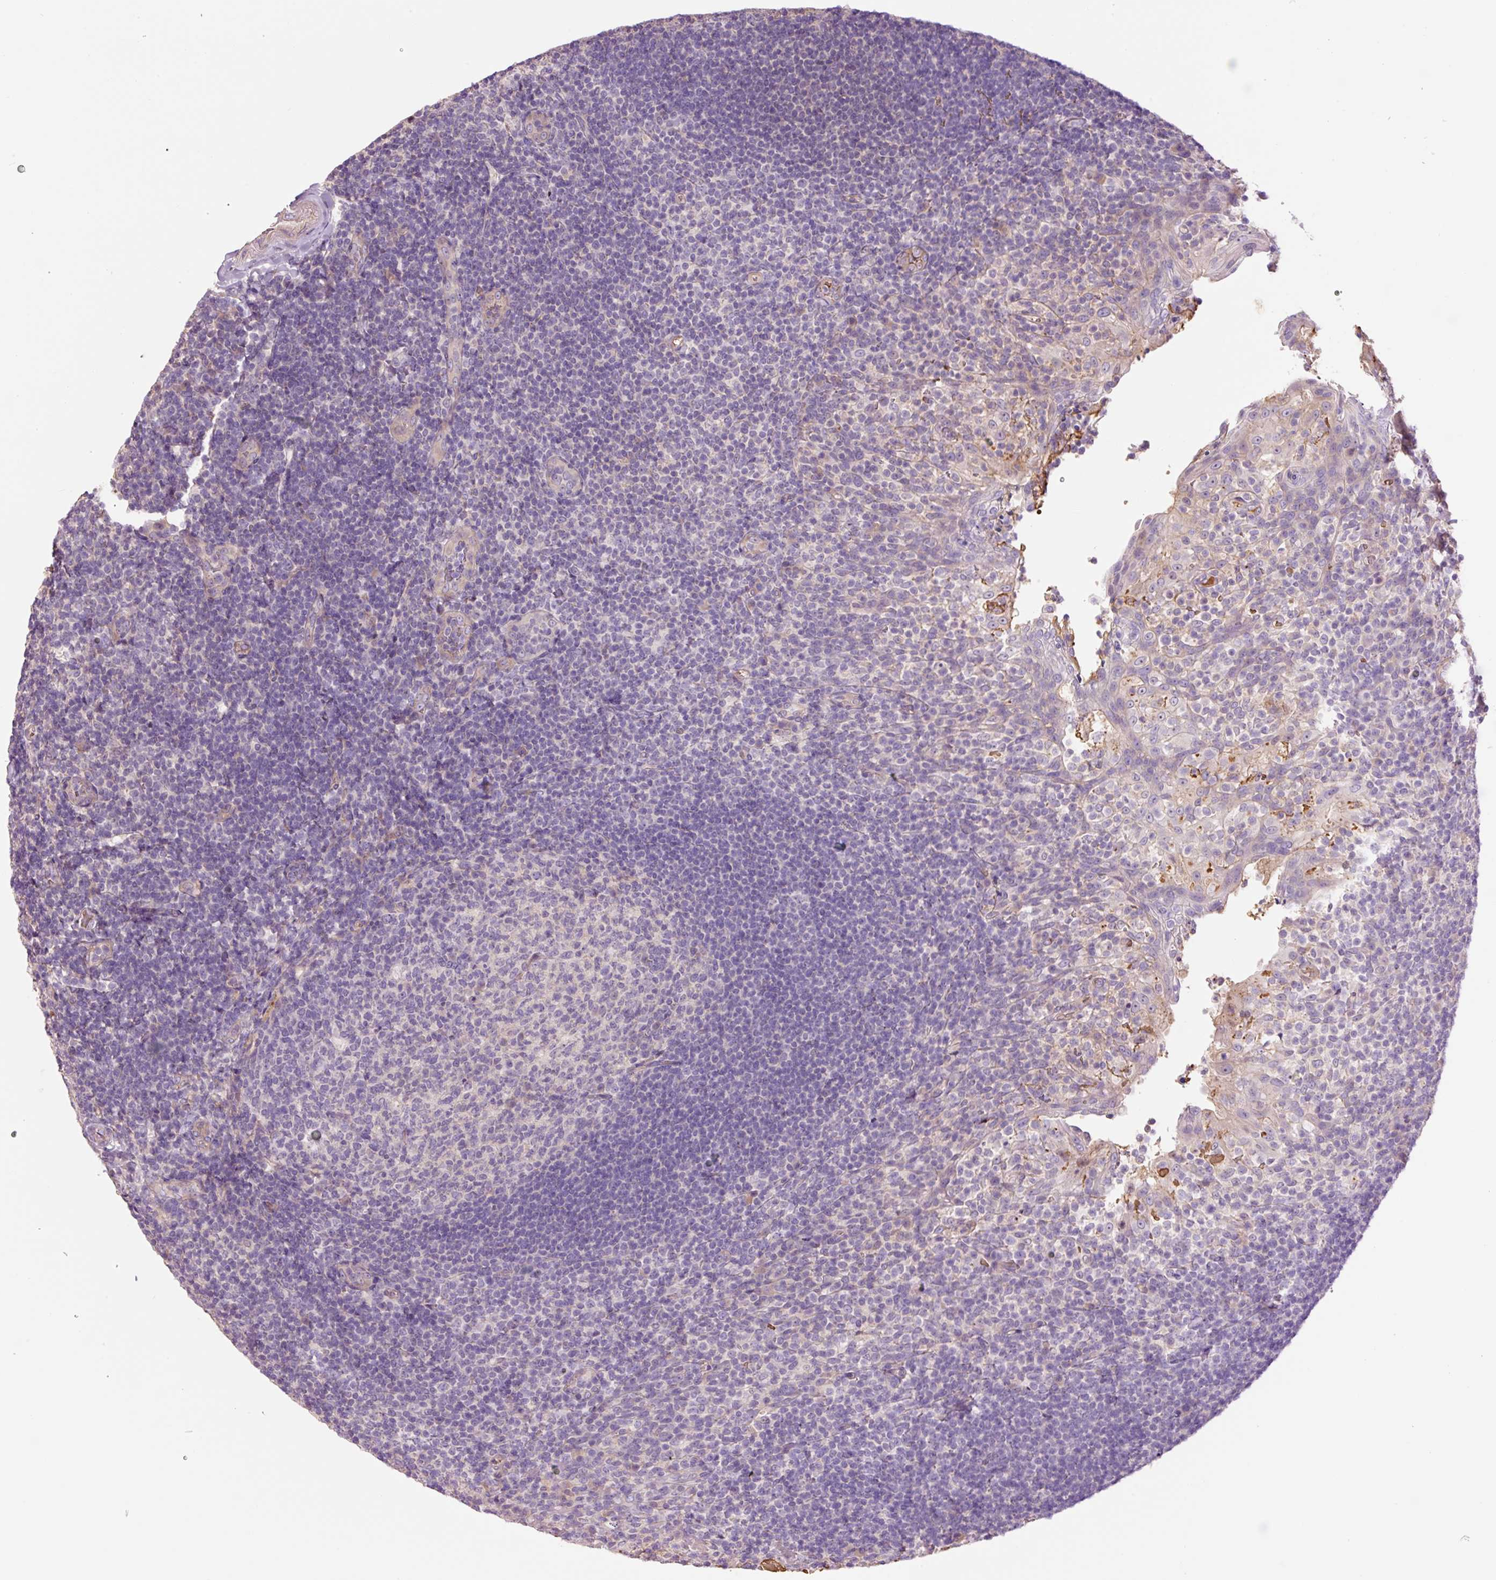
{"staining": {"intensity": "negative", "quantity": "none", "location": "none"}, "tissue": "tonsil", "cell_type": "Germinal center cells", "image_type": "normal", "snomed": [{"axis": "morphology", "description": "Normal tissue, NOS"}, {"axis": "topography", "description": "Tonsil"}], "caption": "Immunohistochemistry of normal human tonsil shows no positivity in germinal center cells.", "gene": "TMEM235", "patient": {"sex": "female", "age": 10}}